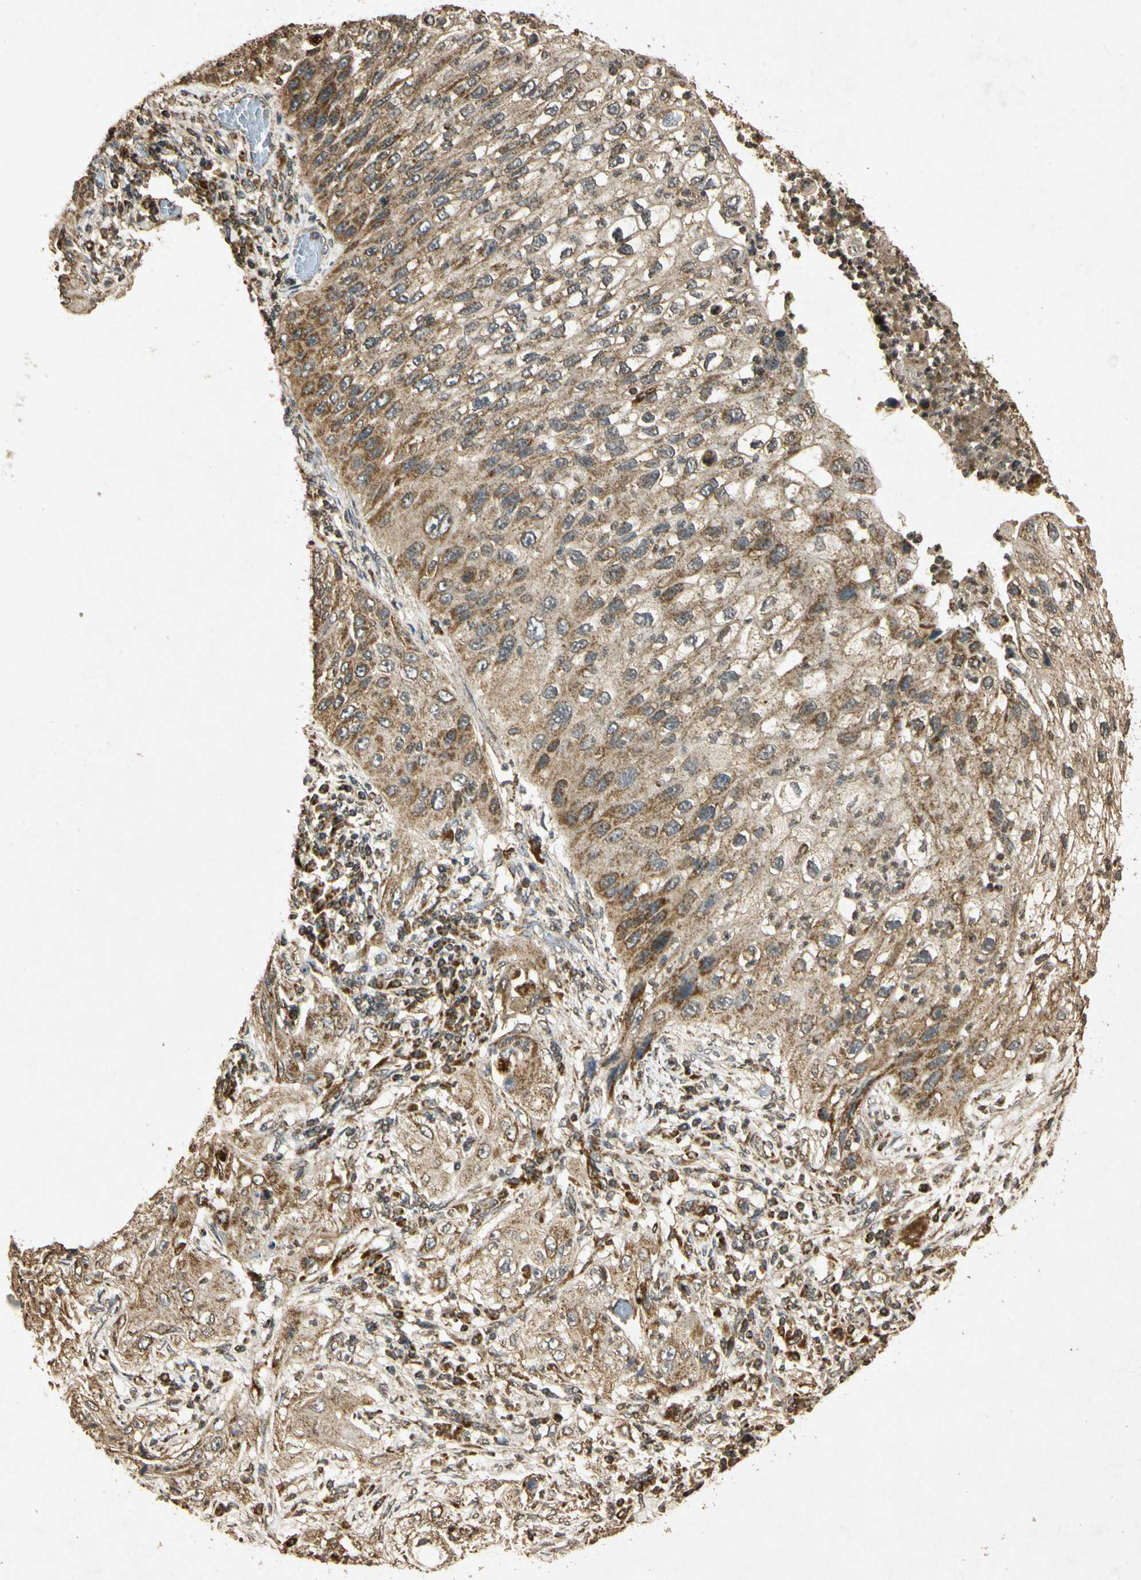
{"staining": {"intensity": "moderate", "quantity": "25%-75%", "location": "cytoplasmic/membranous"}, "tissue": "lung cancer", "cell_type": "Tumor cells", "image_type": "cancer", "snomed": [{"axis": "morphology", "description": "Inflammation, NOS"}, {"axis": "morphology", "description": "Squamous cell carcinoma, NOS"}, {"axis": "topography", "description": "Lymph node"}, {"axis": "topography", "description": "Soft tissue"}, {"axis": "topography", "description": "Lung"}], "caption": "Immunohistochemistry (DAB (3,3'-diaminobenzidine)) staining of lung squamous cell carcinoma demonstrates moderate cytoplasmic/membranous protein staining in approximately 25%-75% of tumor cells.", "gene": "PRDX3", "patient": {"sex": "male", "age": 66}}